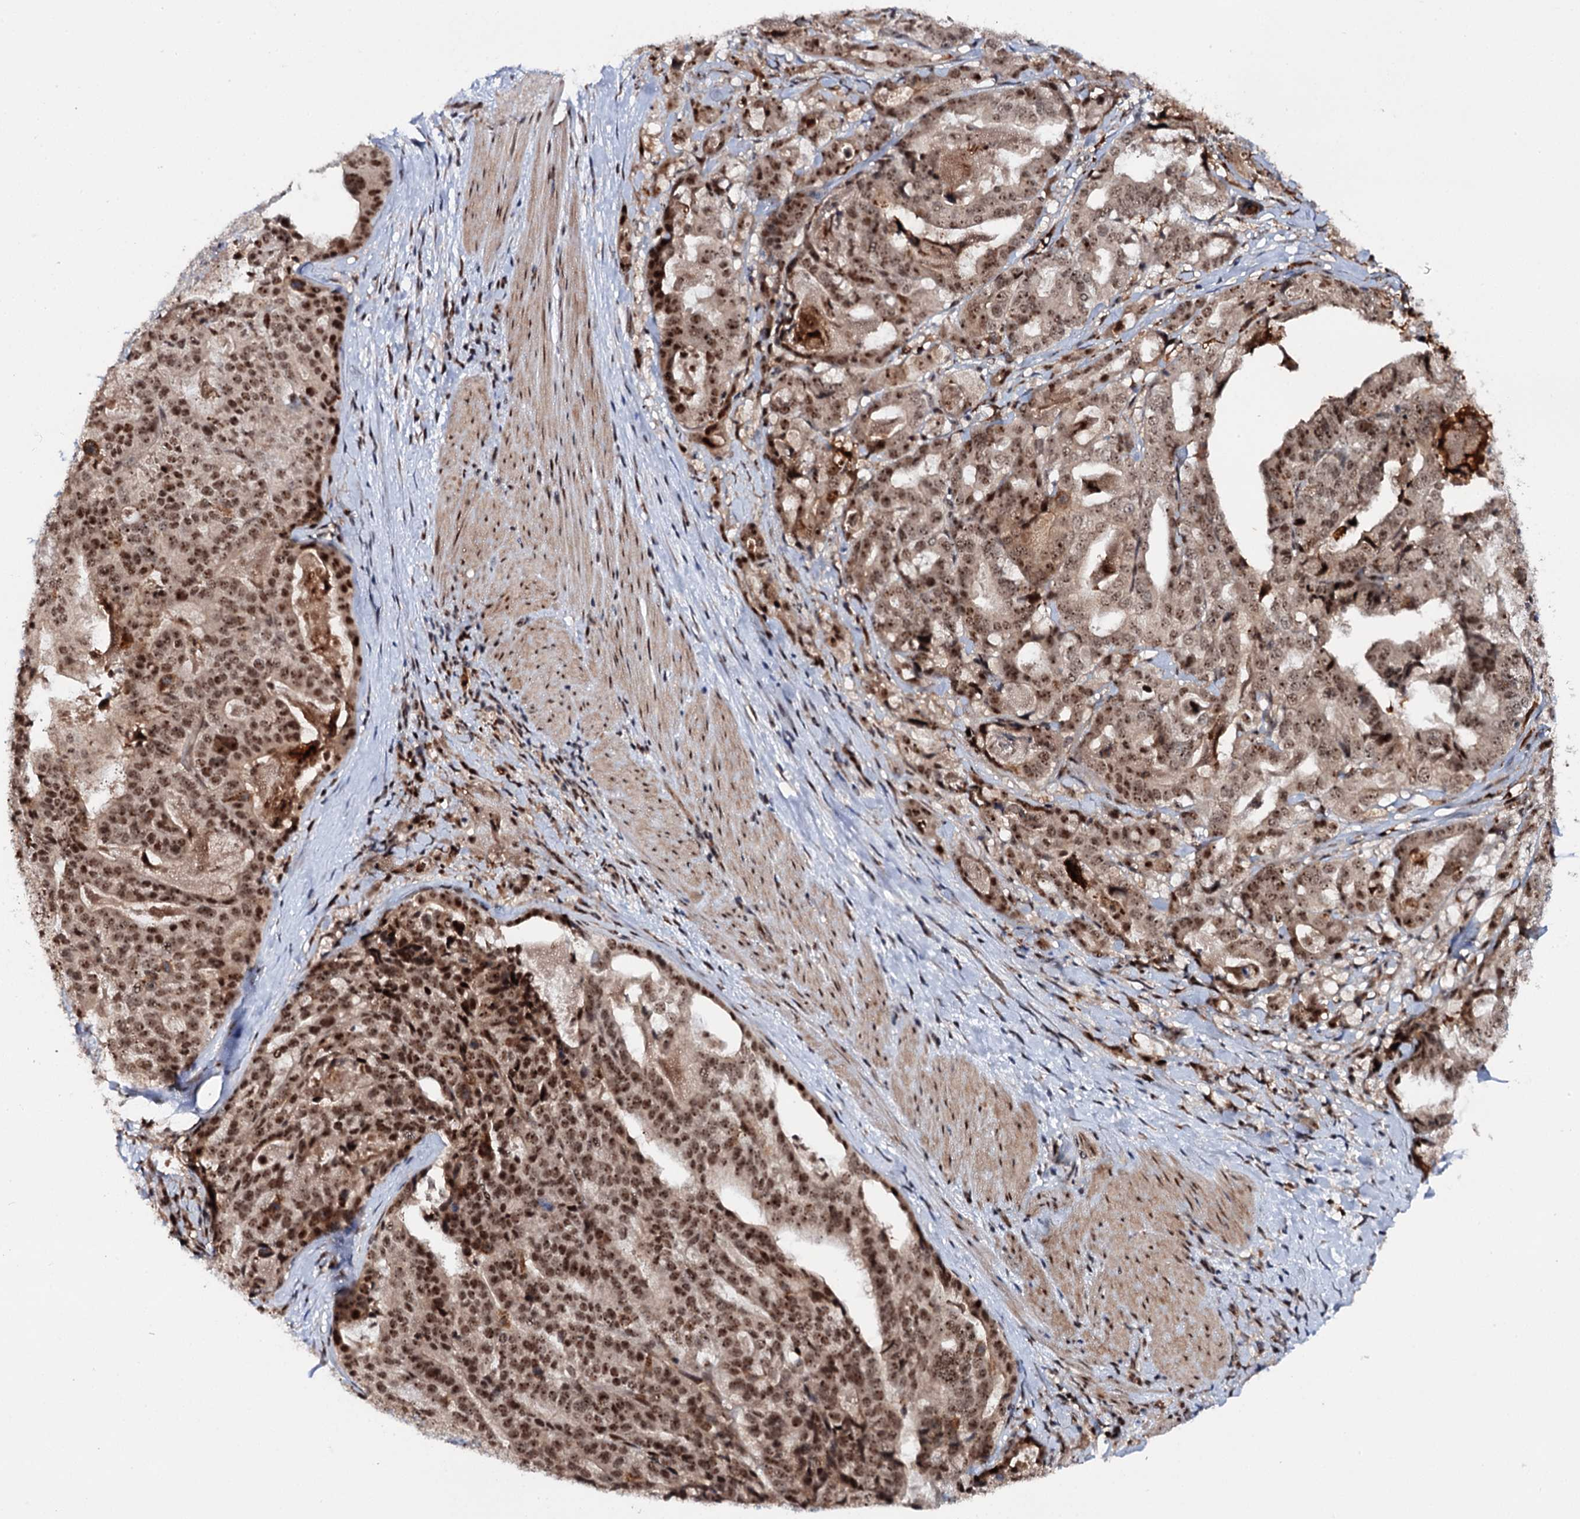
{"staining": {"intensity": "moderate", "quantity": ">75%", "location": "nuclear"}, "tissue": "stomach cancer", "cell_type": "Tumor cells", "image_type": "cancer", "snomed": [{"axis": "morphology", "description": "Adenocarcinoma, NOS"}, {"axis": "topography", "description": "Stomach"}], "caption": "Immunohistochemical staining of stomach cancer (adenocarcinoma) displays medium levels of moderate nuclear positivity in about >75% of tumor cells.", "gene": "BUD13", "patient": {"sex": "male", "age": 48}}